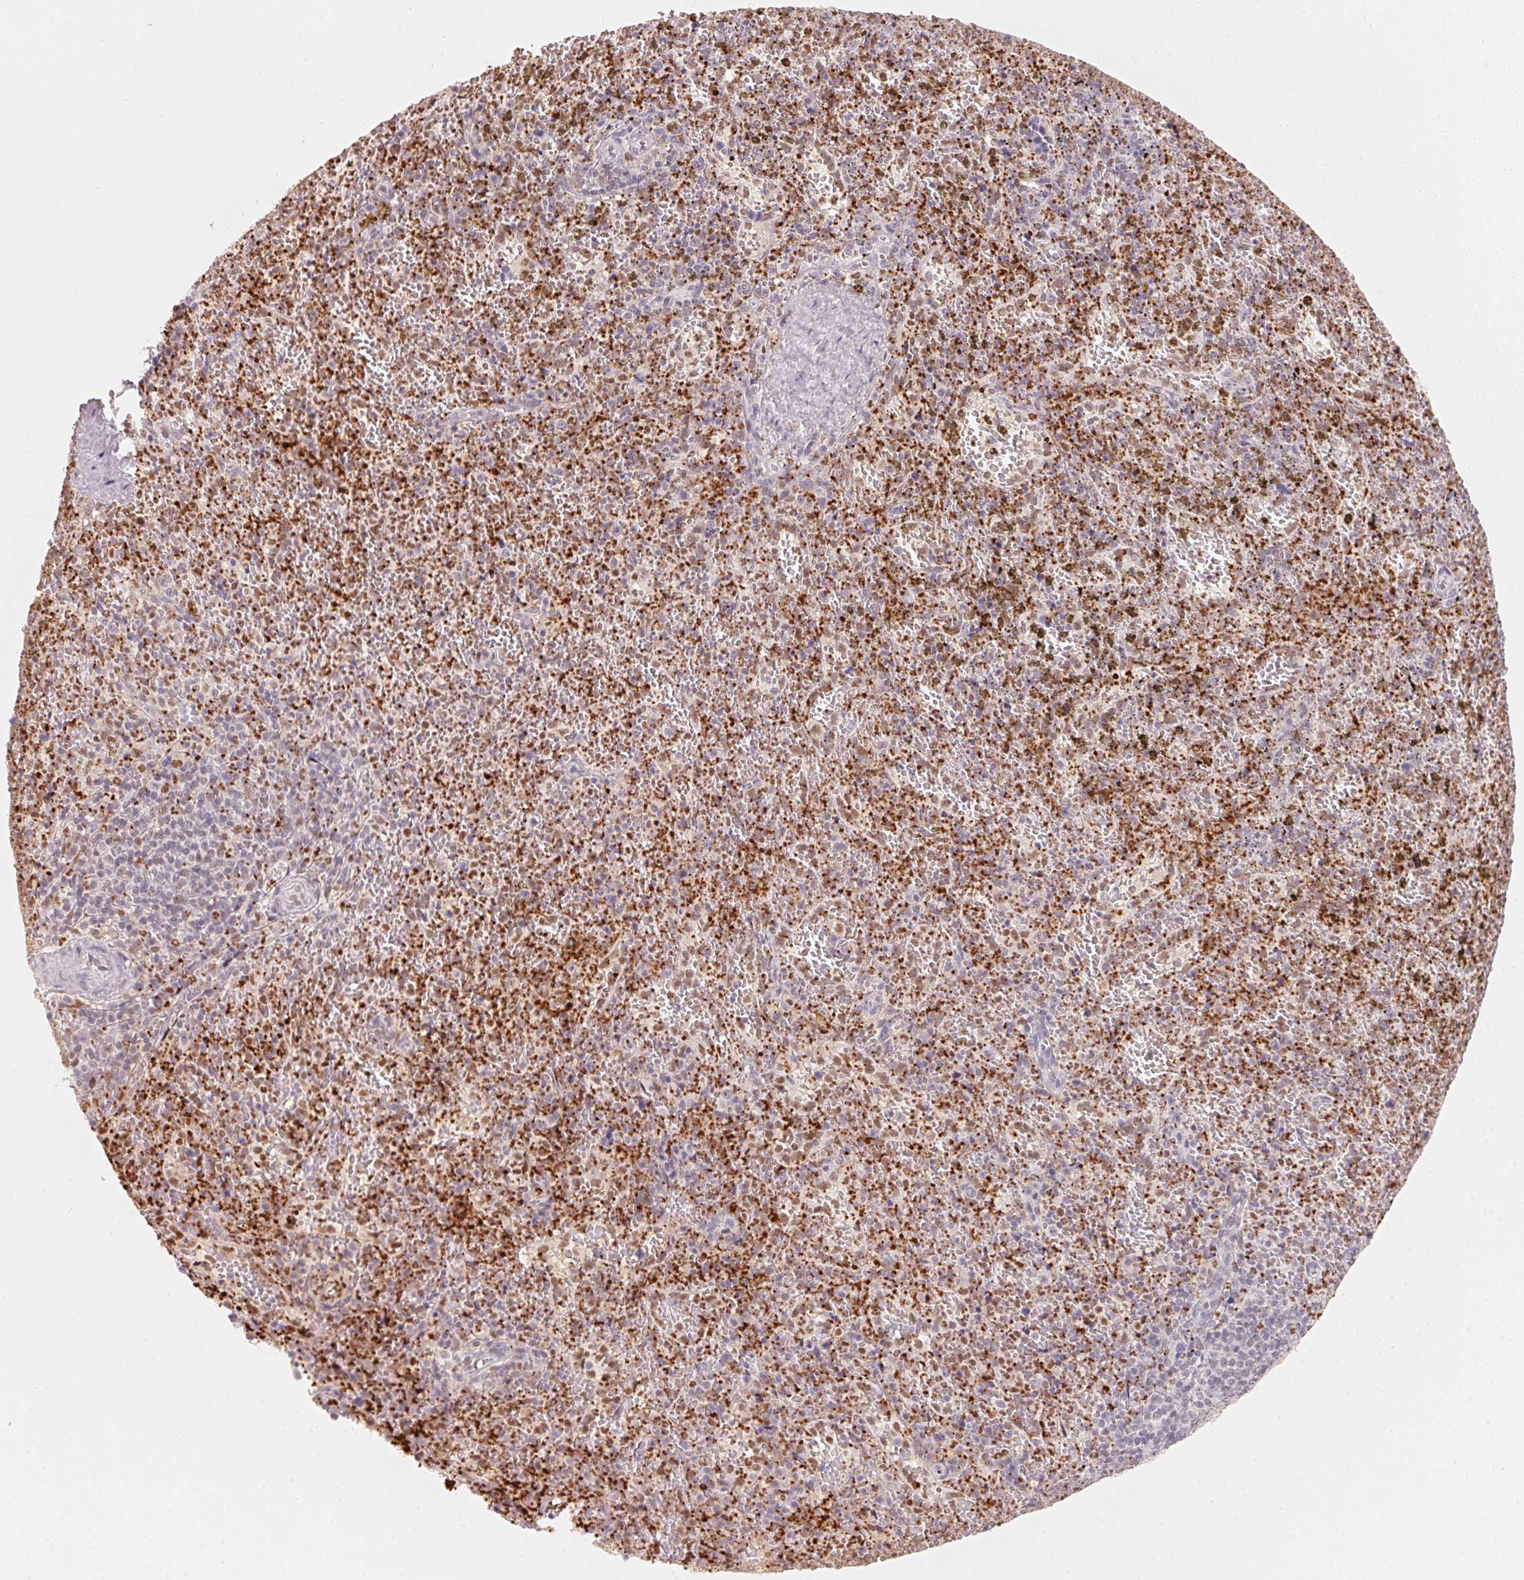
{"staining": {"intensity": "strong", "quantity": "<25%", "location": "cytoplasmic/membranous"}, "tissue": "spleen", "cell_type": "Cells in red pulp", "image_type": "normal", "snomed": [{"axis": "morphology", "description": "Normal tissue, NOS"}, {"axis": "topography", "description": "Spleen"}], "caption": "Protein expression analysis of normal spleen demonstrates strong cytoplasmic/membranous staining in about <25% of cells in red pulp.", "gene": "ARHGAP22", "patient": {"sex": "female", "age": 50}}